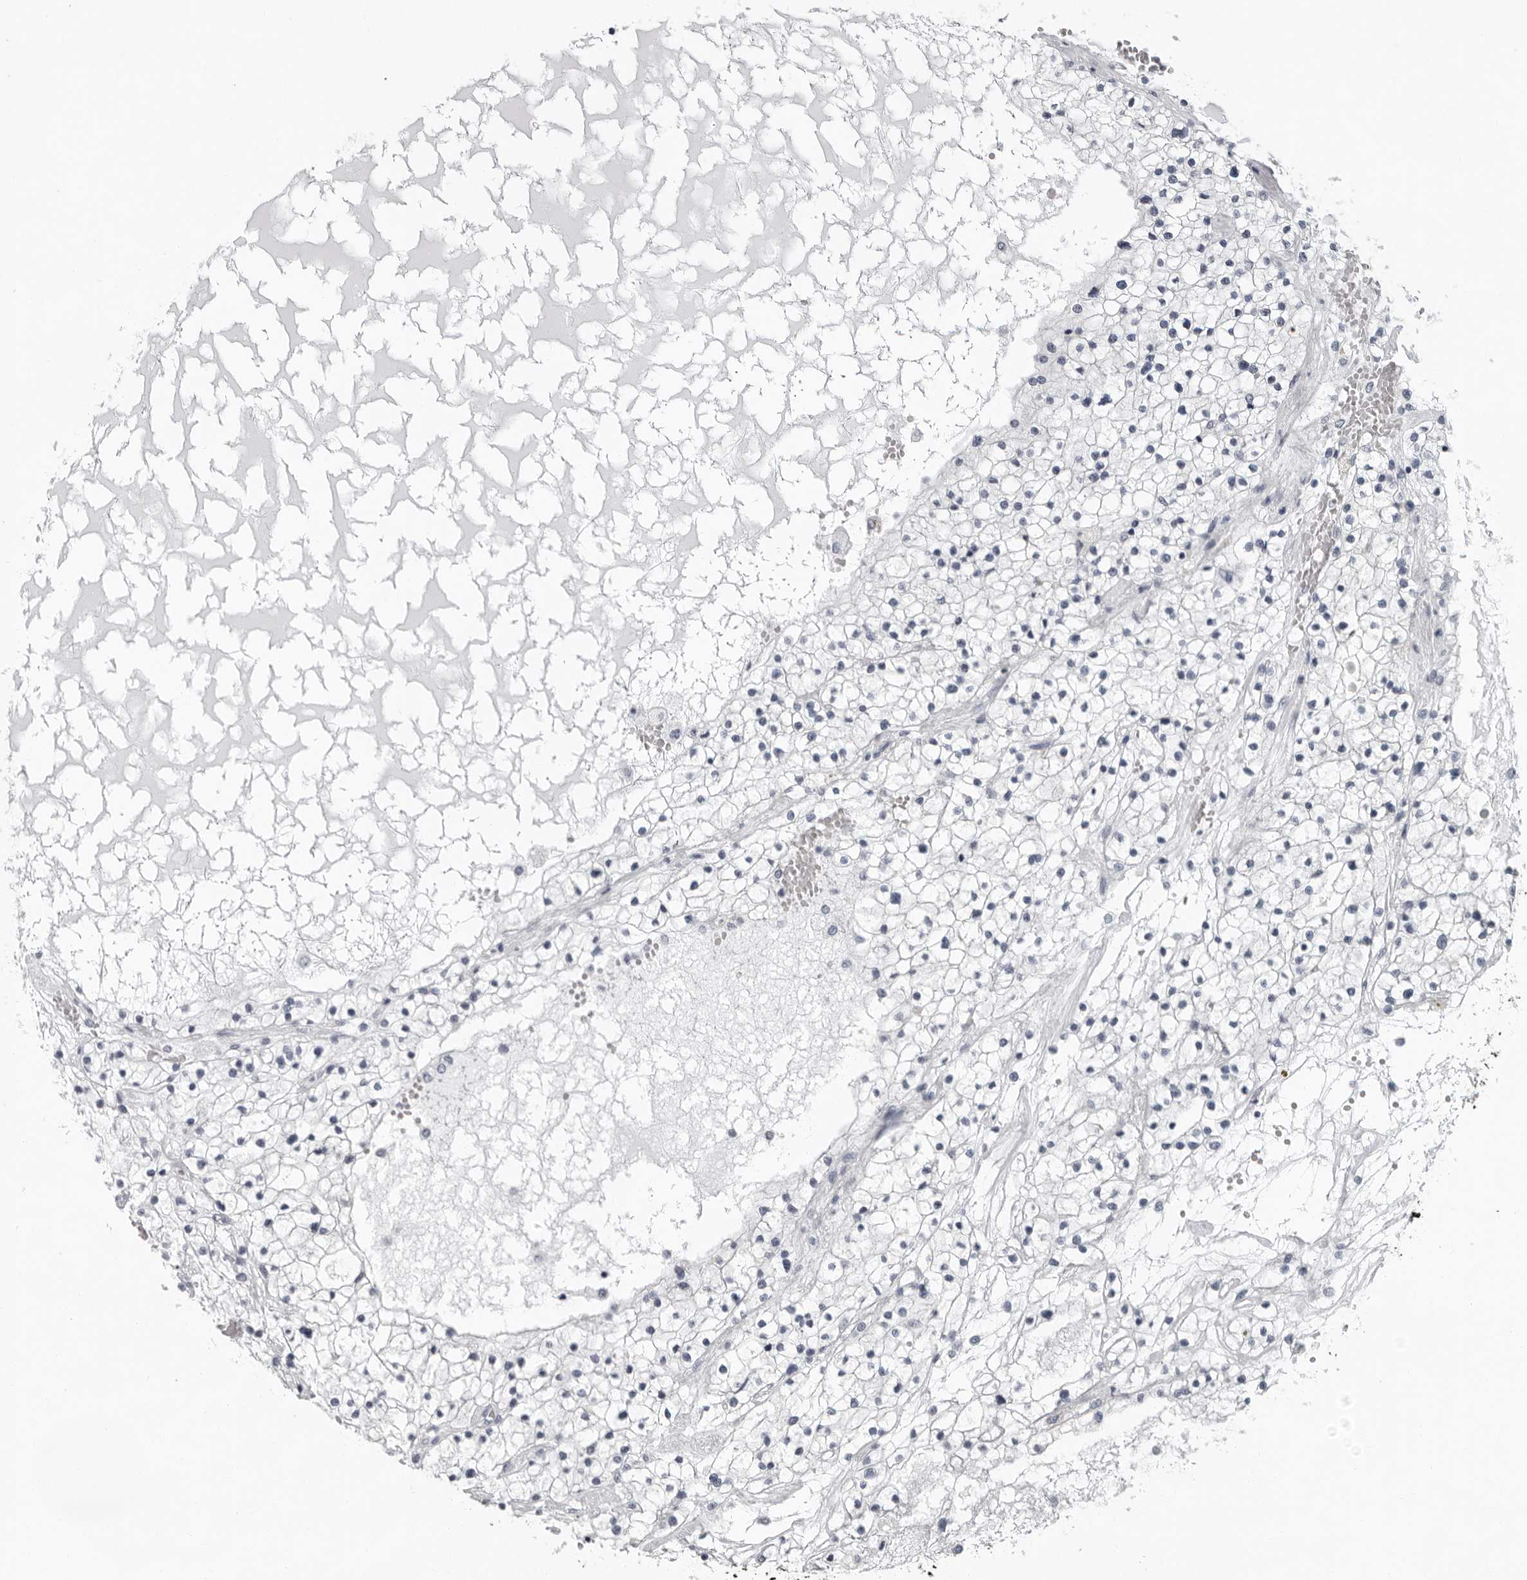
{"staining": {"intensity": "negative", "quantity": "none", "location": "none"}, "tissue": "renal cancer", "cell_type": "Tumor cells", "image_type": "cancer", "snomed": [{"axis": "morphology", "description": "Normal tissue, NOS"}, {"axis": "morphology", "description": "Adenocarcinoma, NOS"}, {"axis": "topography", "description": "Kidney"}], "caption": "An image of renal cancer stained for a protein displays no brown staining in tumor cells.", "gene": "CCDC28B", "patient": {"sex": "male", "age": 68}}